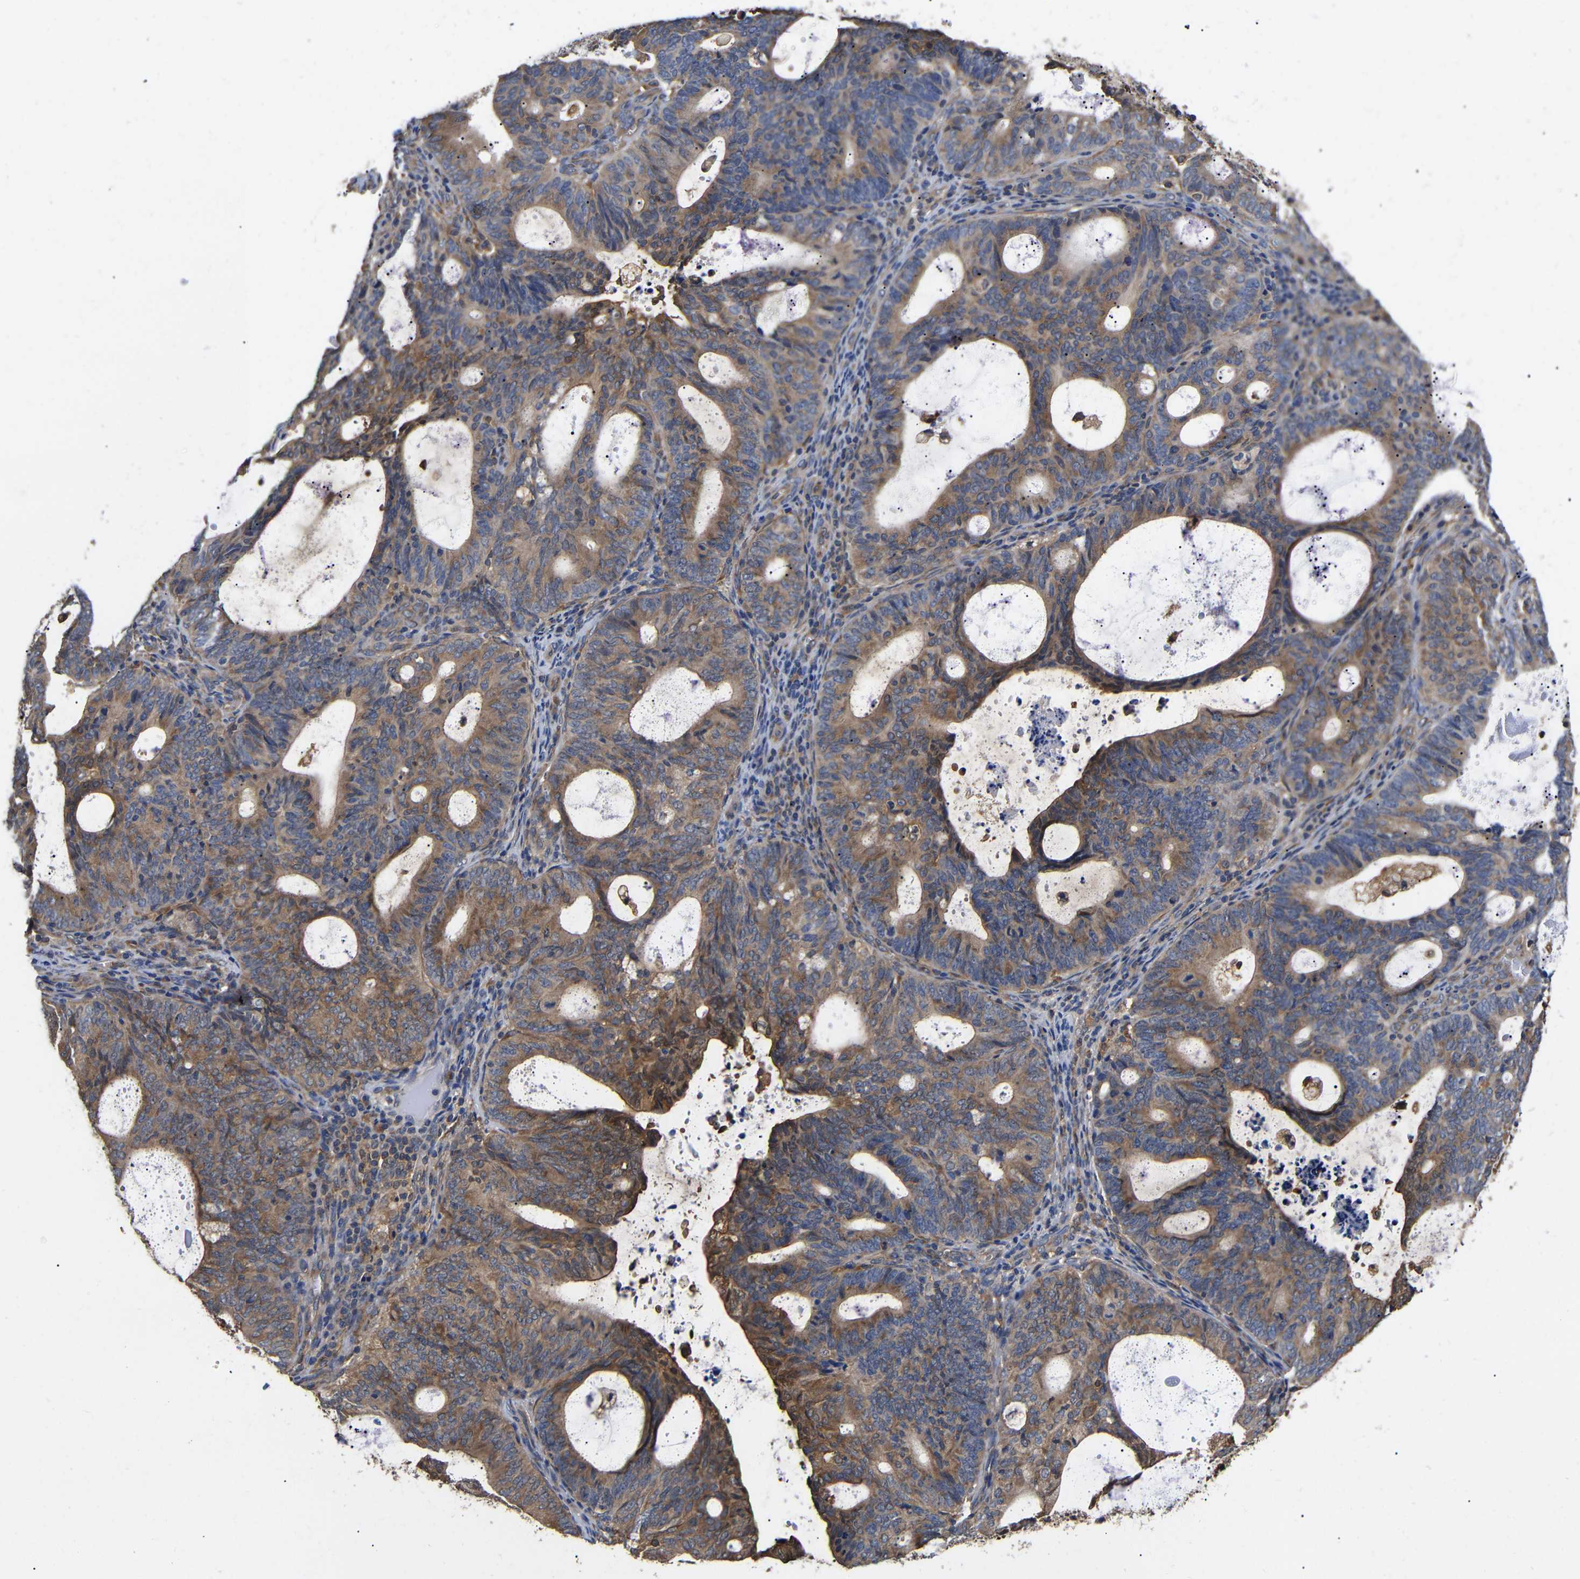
{"staining": {"intensity": "strong", "quantity": "25%-75%", "location": "cytoplasmic/membranous"}, "tissue": "endometrial cancer", "cell_type": "Tumor cells", "image_type": "cancer", "snomed": [{"axis": "morphology", "description": "Adenocarcinoma, NOS"}, {"axis": "topography", "description": "Uterus"}], "caption": "Protein staining displays strong cytoplasmic/membranous positivity in approximately 25%-75% of tumor cells in endometrial cancer.", "gene": "LRRCC1", "patient": {"sex": "female", "age": 83}}